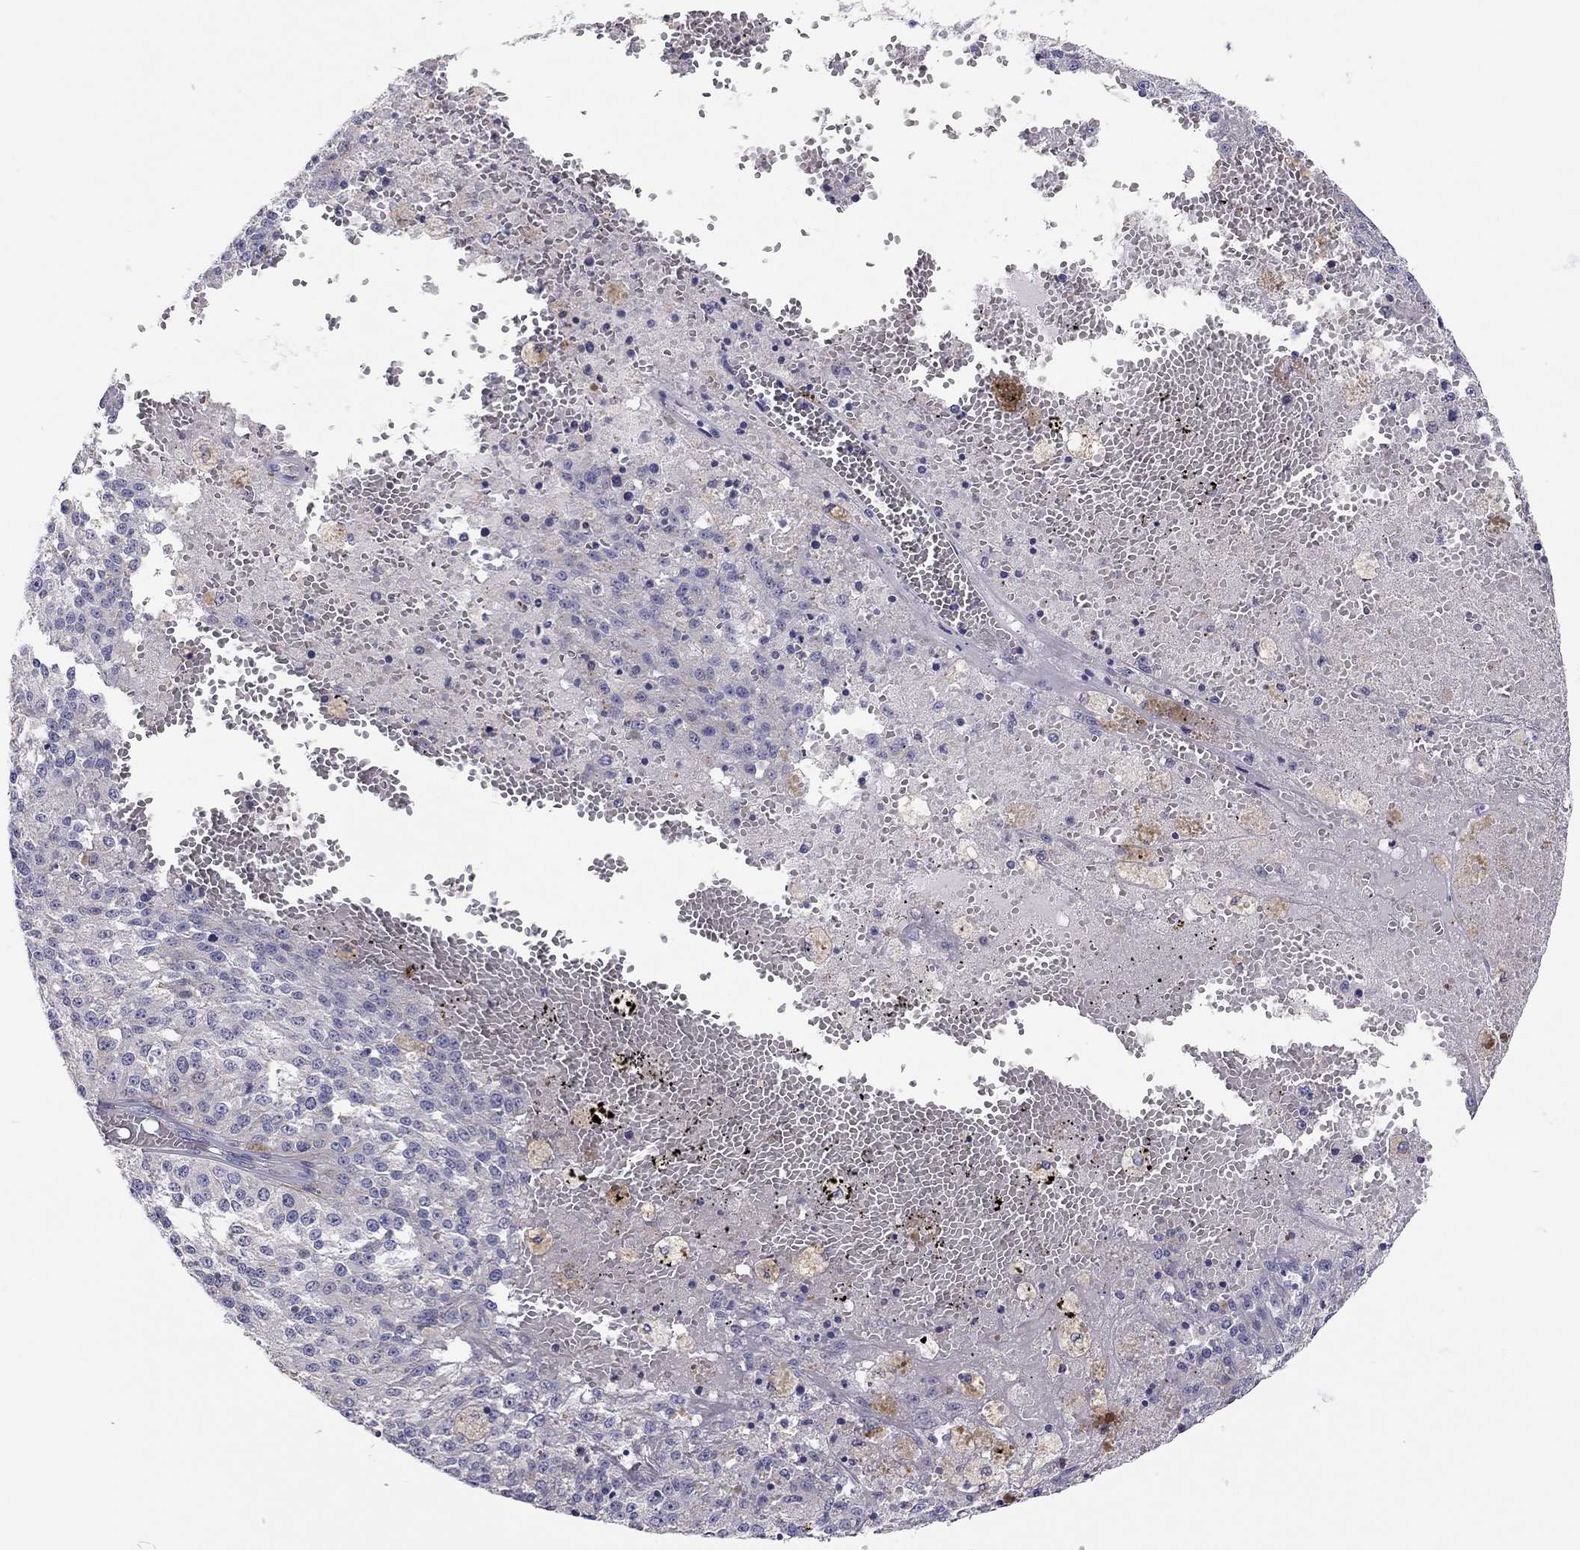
{"staining": {"intensity": "negative", "quantity": "none", "location": "none"}, "tissue": "melanoma", "cell_type": "Tumor cells", "image_type": "cancer", "snomed": [{"axis": "morphology", "description": "Malignant melanoma, Metastatic site"}, {"axis": "topography", "description": "Lymph node"}], "caption": "Malignant melanoma (metastatic site) was stained to show a protein in brown. There is no significant positivity in tumor cells.", "gene": "SCARB1", "patient": {"sex": "female", "age": 64}}